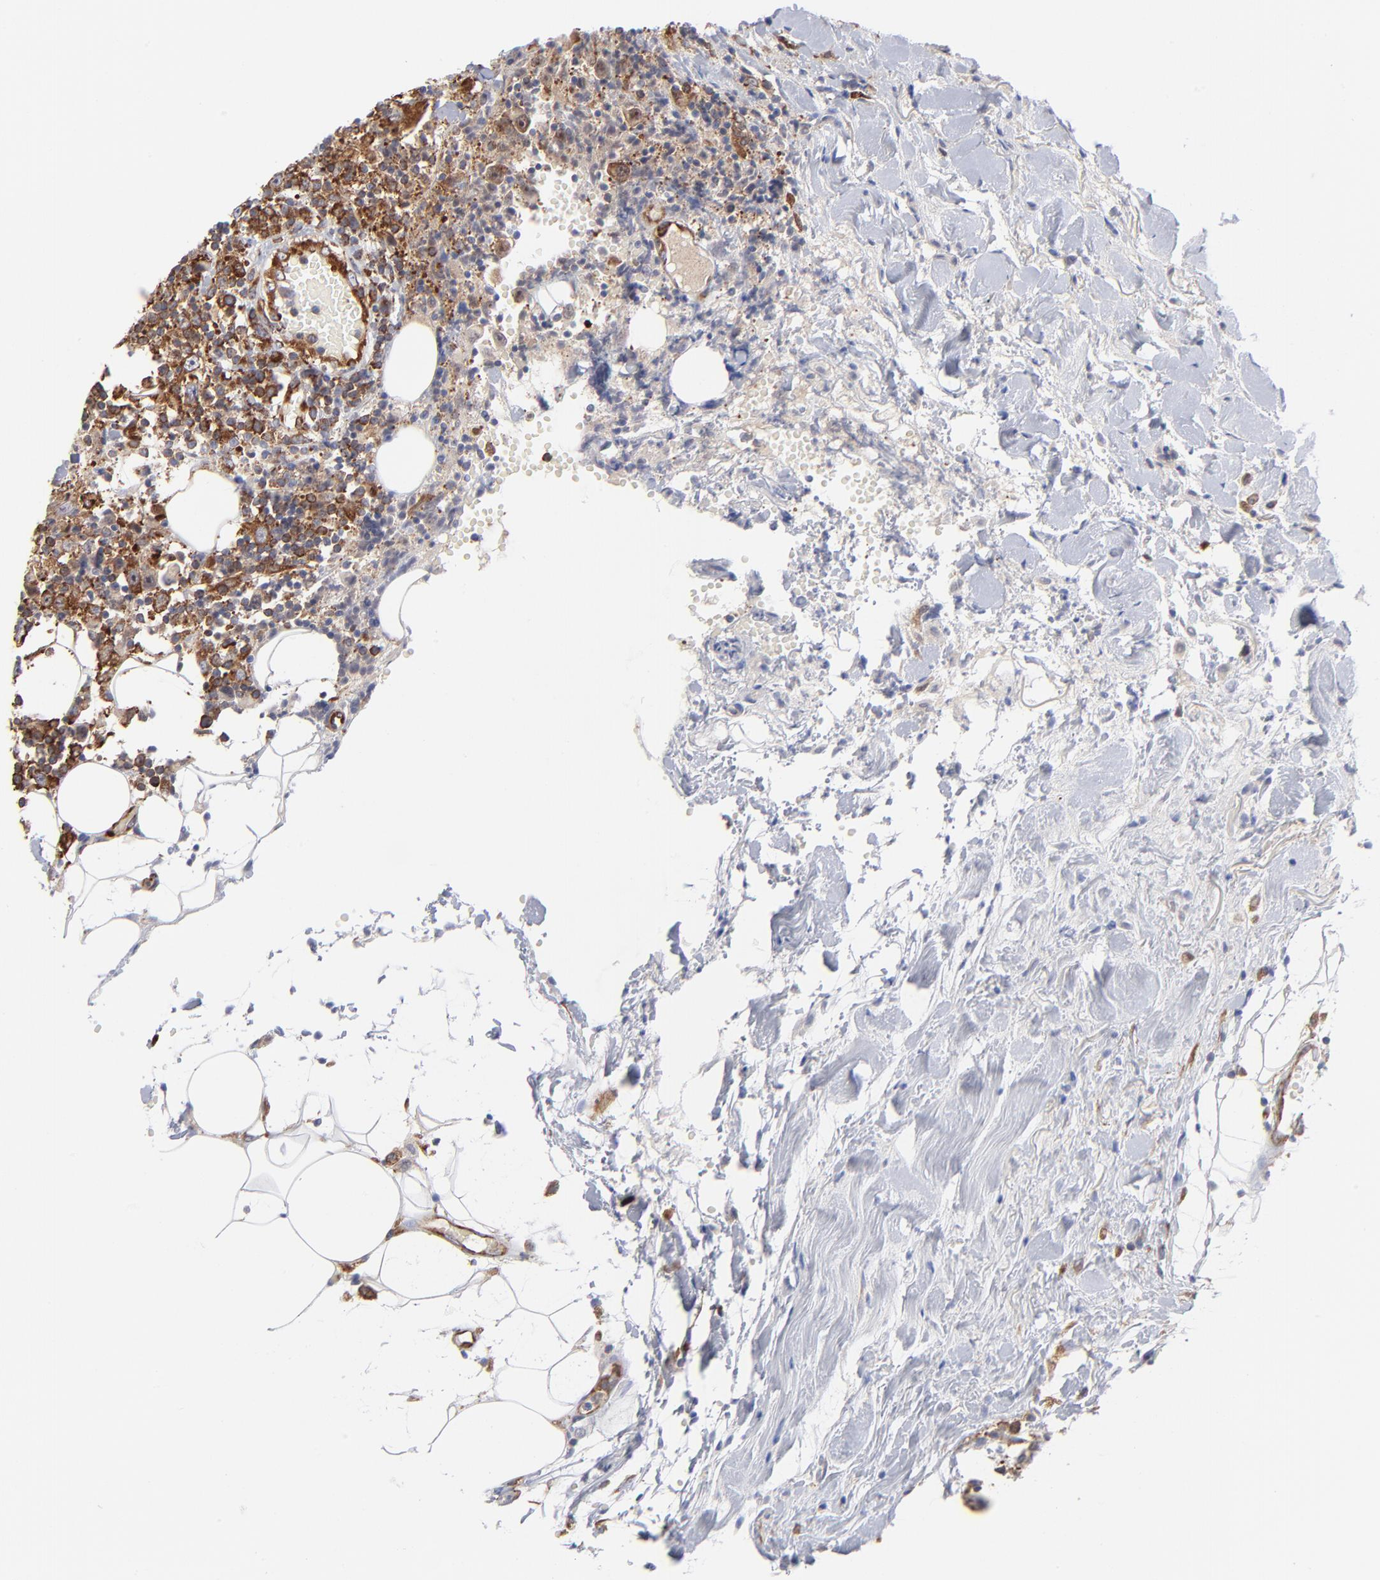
{"staining": {"intensity": "strong", "quantity": ">75%", "location": "cytoplasmic/membranous"}, "tissue": "thyroid cancer", "cell_type": "Tumor cells", "image_type": "cancer", "snomed": [{"axis": "morphology", "description": "Carcinoma, NOS"}, {"axis": "topography", "description": "Thyroid gland"}], "caption": "Protein expression by immunohistochemistry shows strong cytoplasmic/membranous staining in approximately >75% of tumor cells in thyroid cancer (carcinoma).", "gene": "EIF2AK2", "patient": {"sex": "female", "age": 77}}